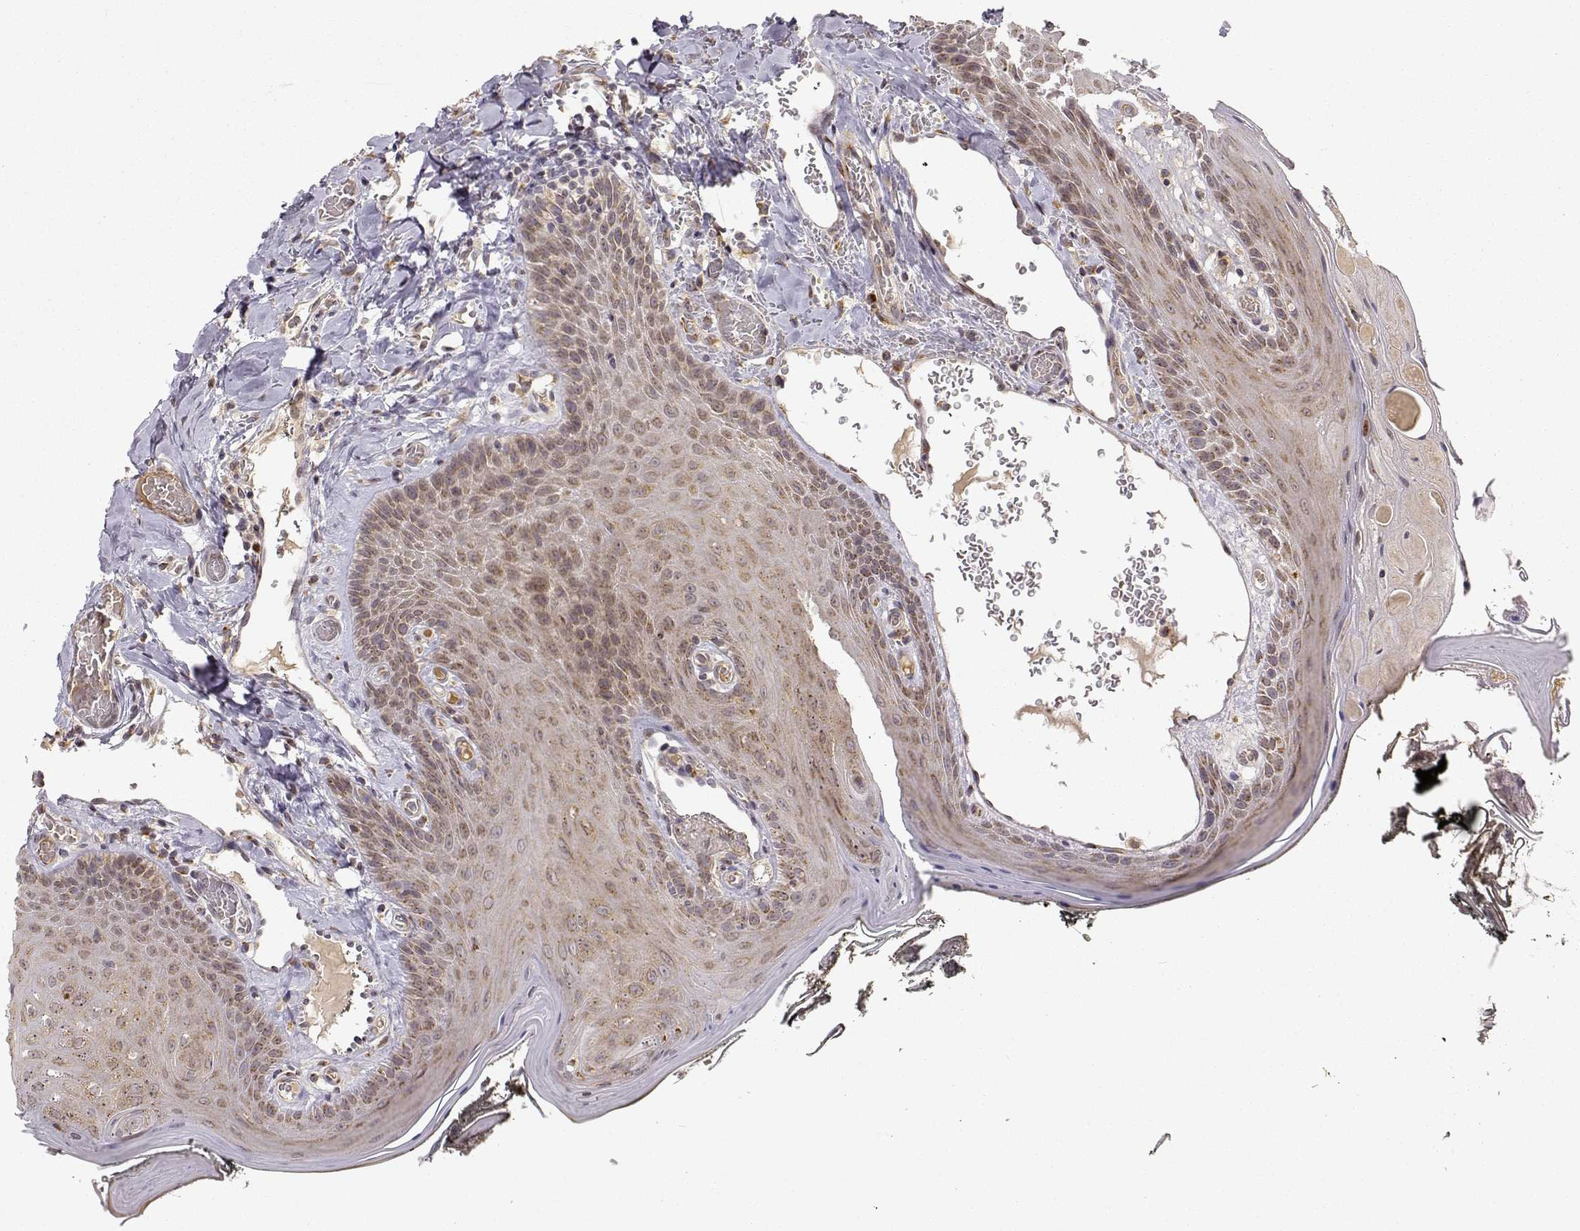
{"staining": {"intensity": "weak", "quantity": ">75%", "location": "cytoplasmic/membranous"}, "tissue": "oral mucosa", "cell_type": "Squamous epithelial cells", "image_type": "normal", "snomed": [{"axis": "morphology", "description": "Normal tissue, NOS"}, {"axis": "topography", "description": "Oral tissue"}], "caption": "Protein expression analysis of normal oral mucosa exhibits weak cytoplasmic/membranous expression in approximately >75% of squamous epithelial cells. (Stains: DAB (3,3'-diaminobenzidine) in brown, nuclei in blue, Microscopy: brightfield microscopy at high magnification).", "gene": "ERGIC2", "patient": {"sex": "male", "age": 9}}